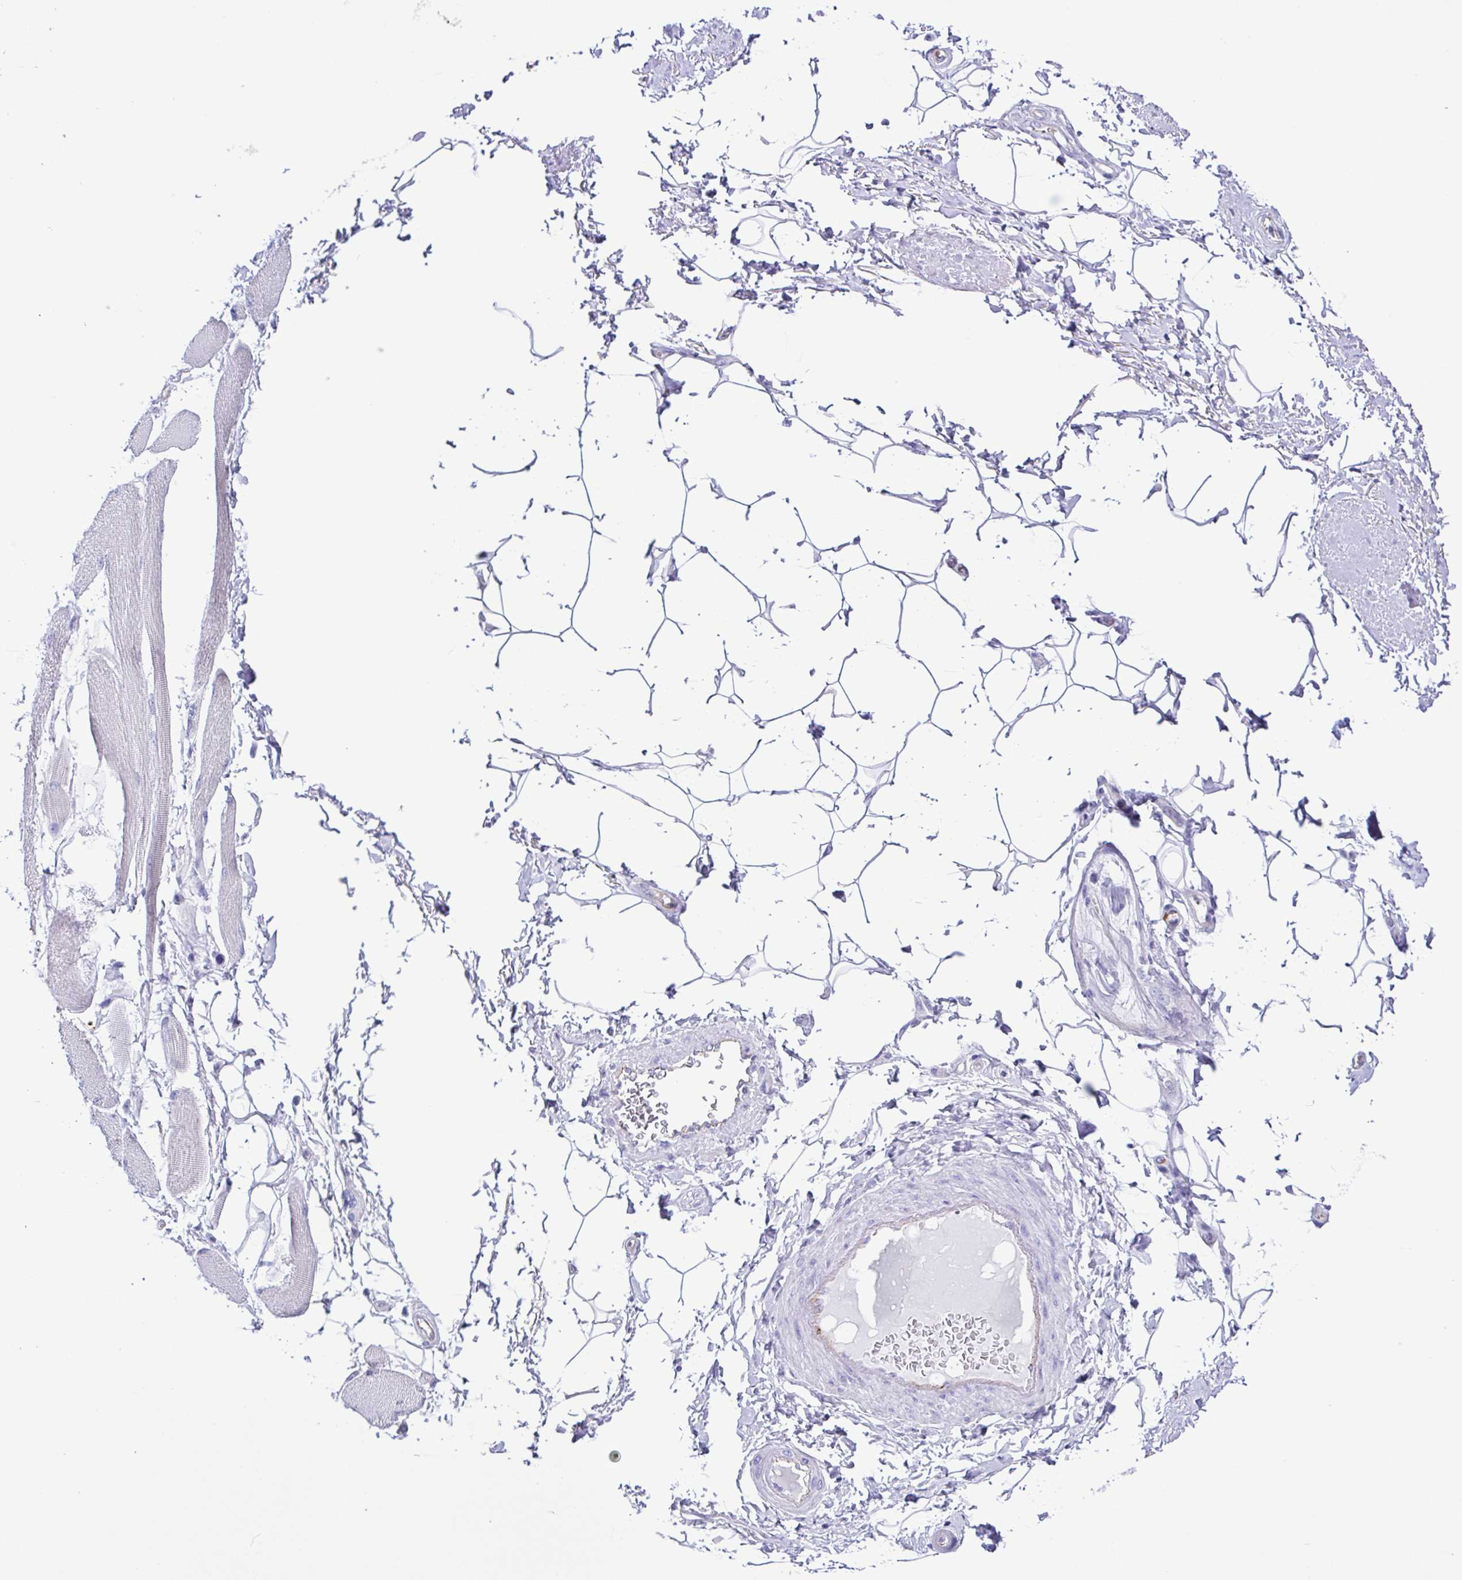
{"staining": {"intensity": "negative", "quantity": "none", "location": "none"}, "tissue": "adipose tissue", "cell_type": "Adipocytes", "image_type": "normal", "snomed": [{"axis": "morphology", "description": "Normal tissue, NOS"}, {"axis": "topography", "description": "Peripheral nerve tissue"}], "caption": "IHC of normal human adipose tissue reveals no expression in adipocytes. (Brightfield microscopy of DAB immunohistochemistry (IHC) at high magnification).", "gene": "CYP11A1", "patient": {"sex": "male", "age": 51}}